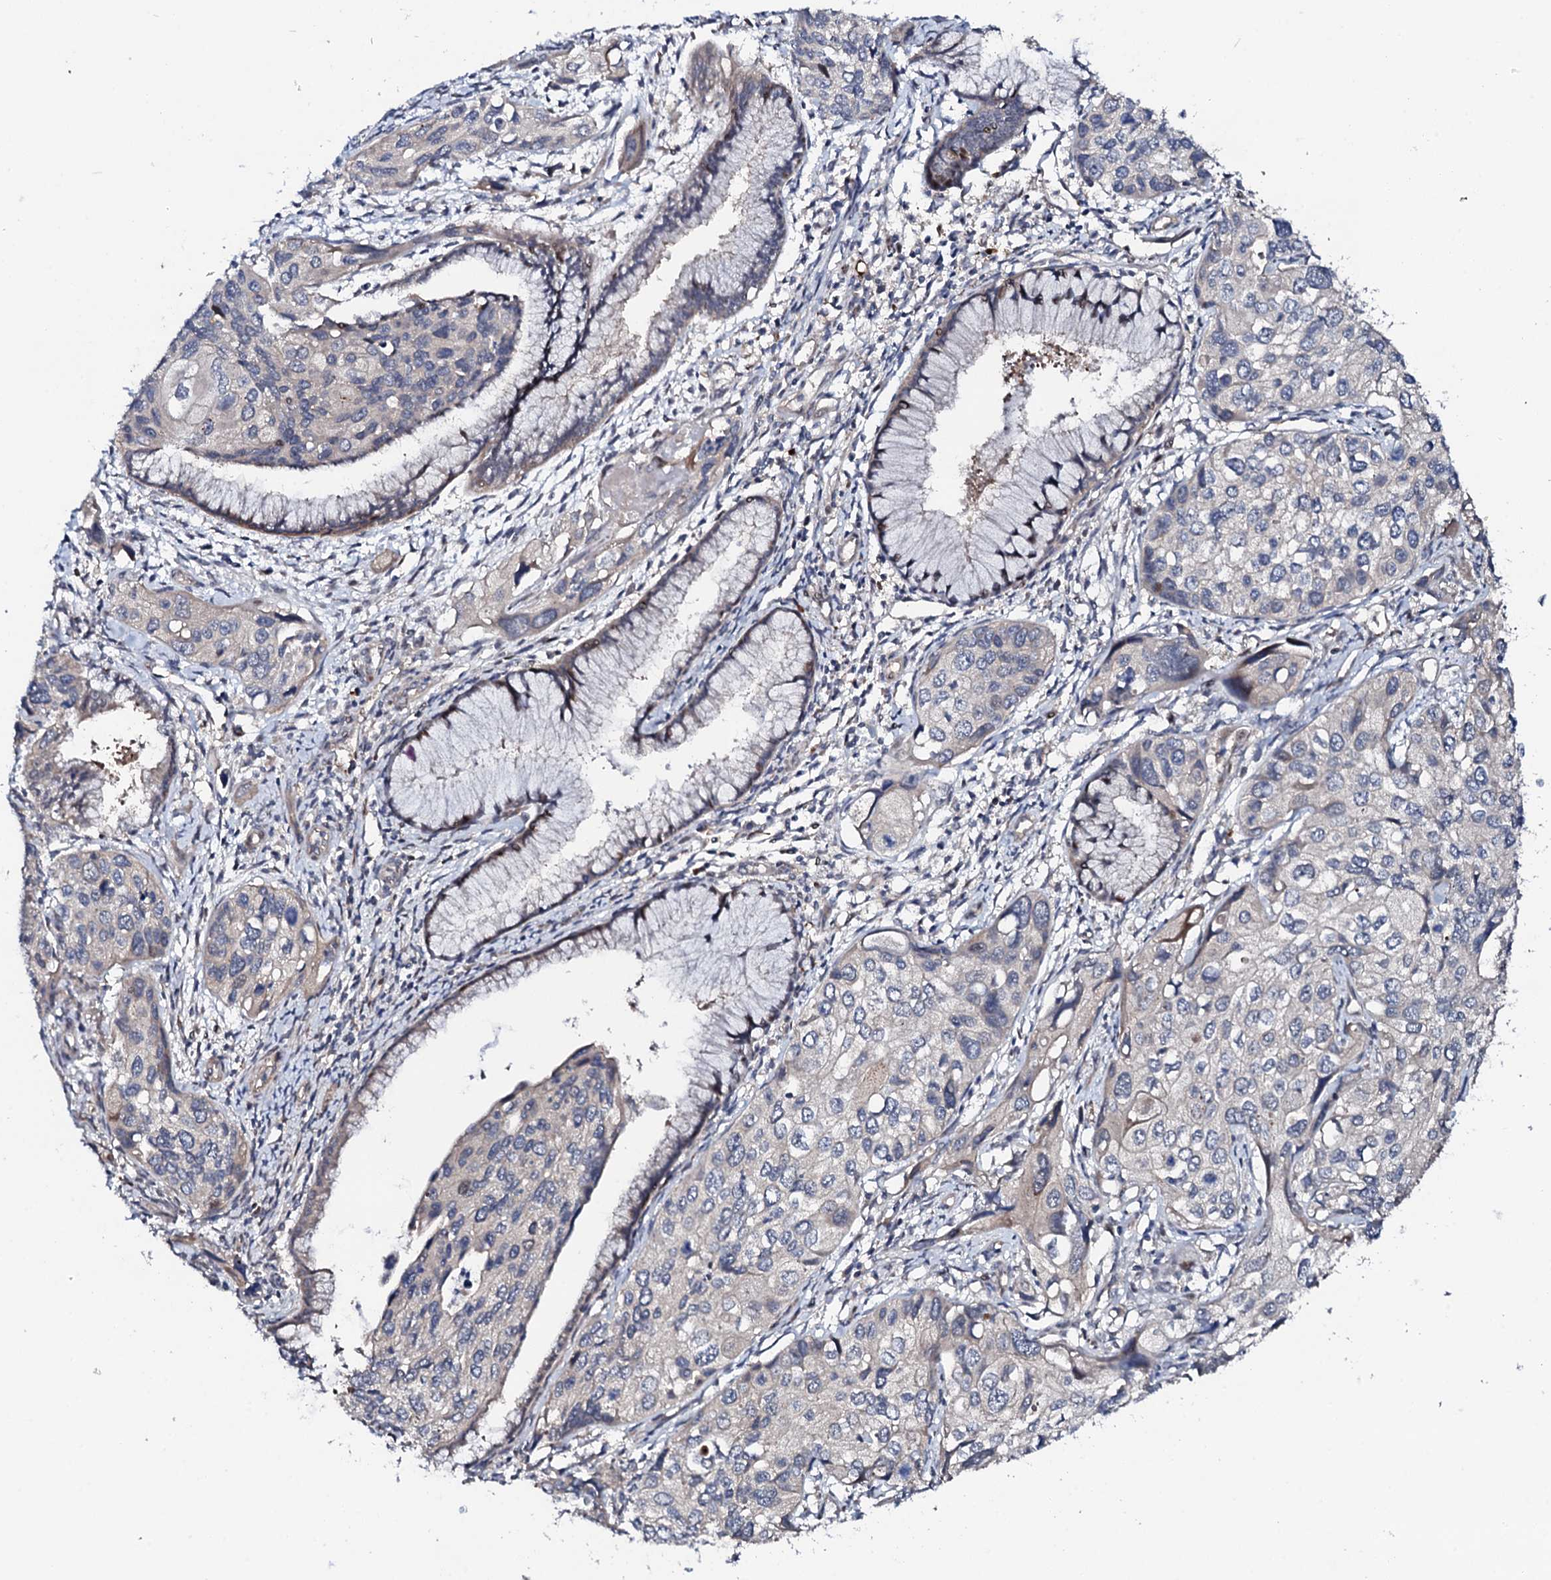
{"staining": {"intensity": "negative", "quantity": "none", "location": "none"}, "tissue": "cervical cancer", "cell_type": "Tumor cells", "image_type": "cancer", "snomed": [{"axis": "morphology", "description": "Squamous cell carcinoma, NOS"}, {"axis": "topography", "description": "Cervix"}], "caption": "Protein analysis of cervical cancer (squamous cell carcinoma) exhibits no significant positivity in tumor cells.", "gene": "CIAO2A", "patient": {"sex": "female", "age": 55}}